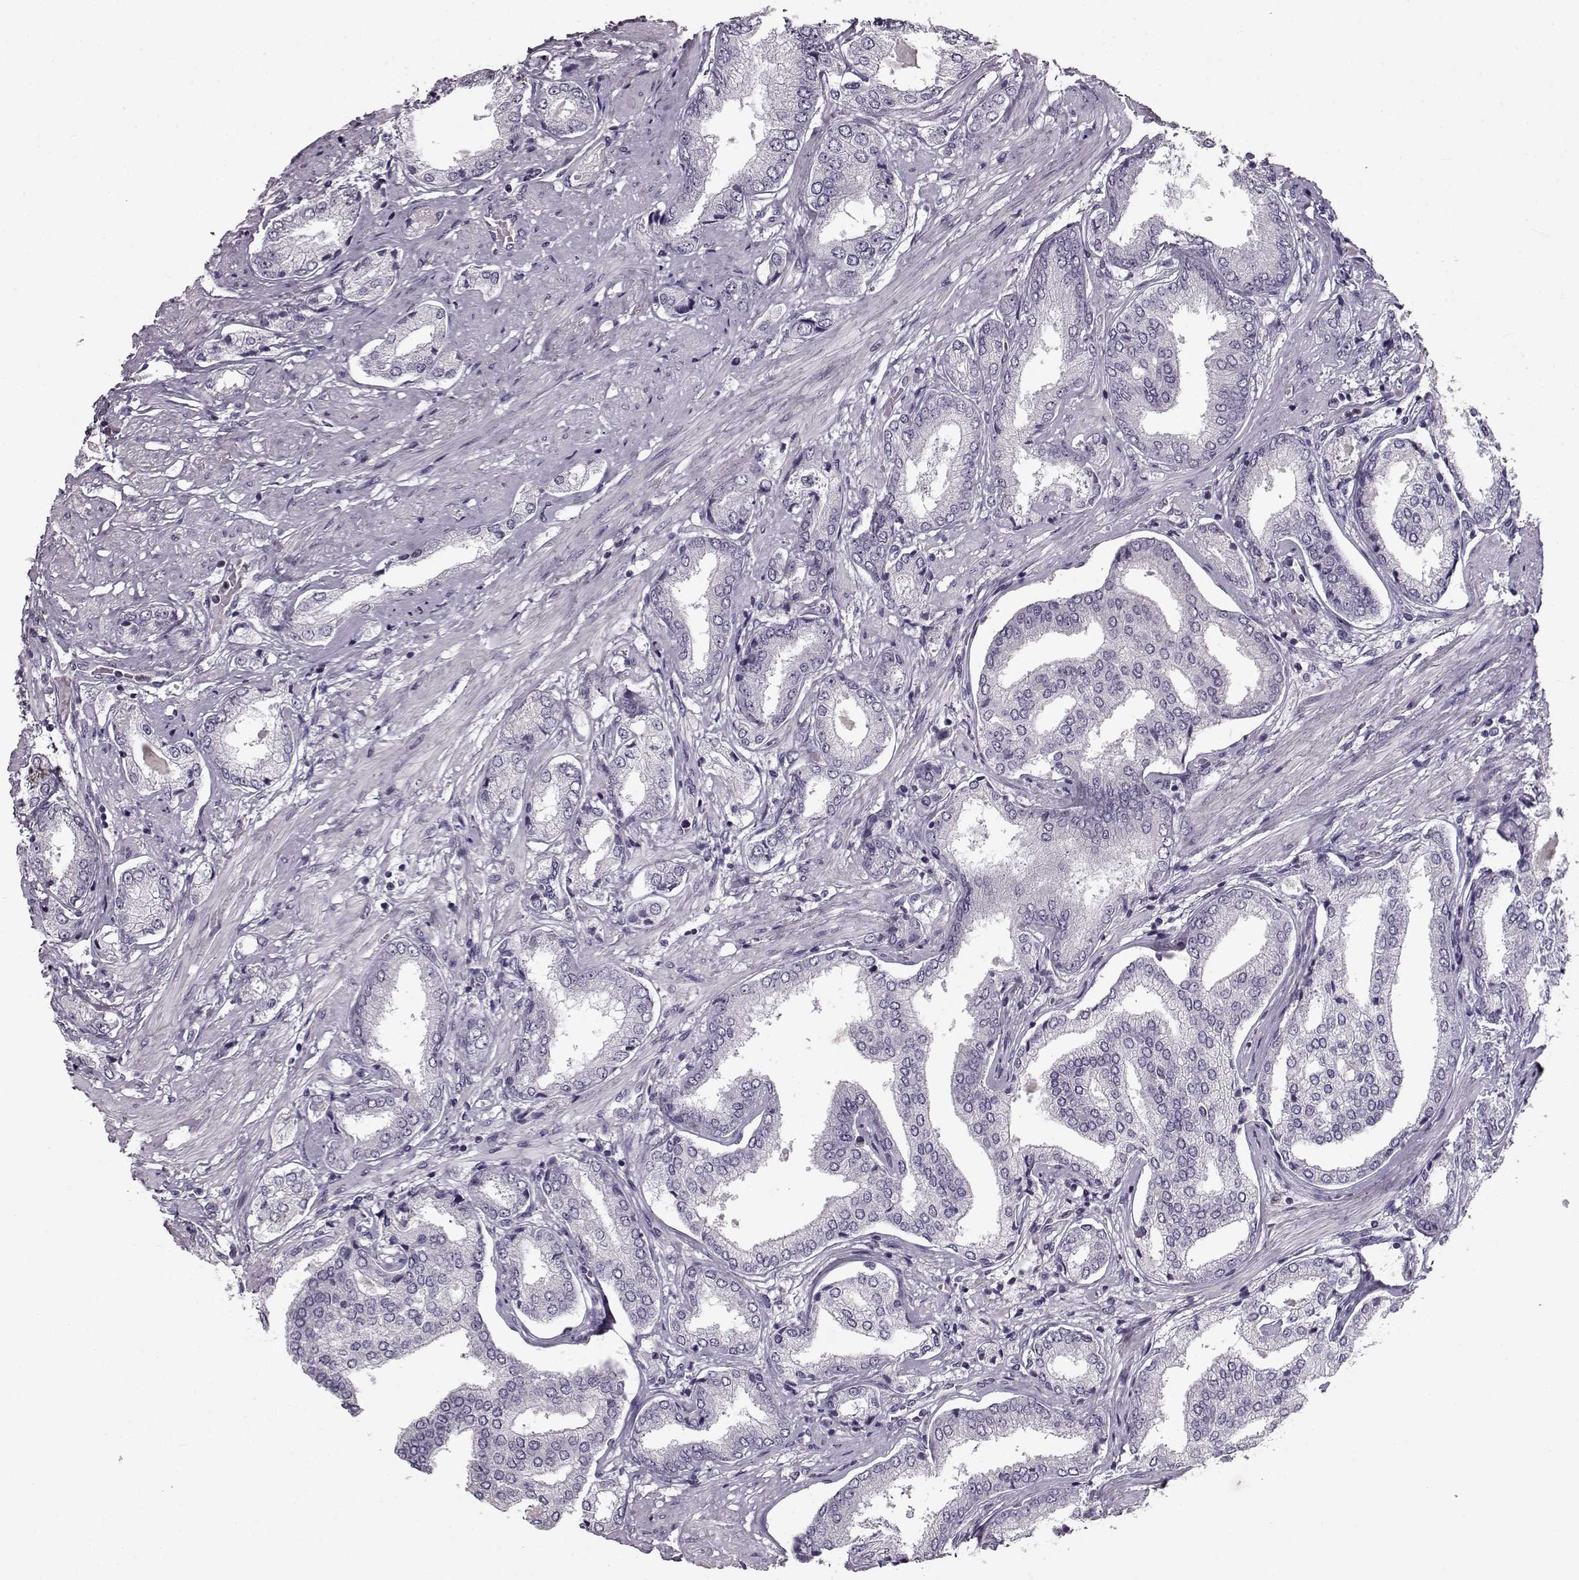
{"staining": {"intensity": "negative", "quantity": "none", "location": "none"}, "tissue": "prostate cancer", "cell_type": "Tumor cells", "image_type": "cancer", "snomed": [{"axis": "morphology", "description": "Adenocarcinoma, NOS"}, {"axis": "topography", "description": "Prostate"}], "caption": "The photomicrograph displays no staining of tumor cells in prostate adenocarcinoma.", "gene": "RP1L1", "patient": {"sex": "male", "age": 63}}